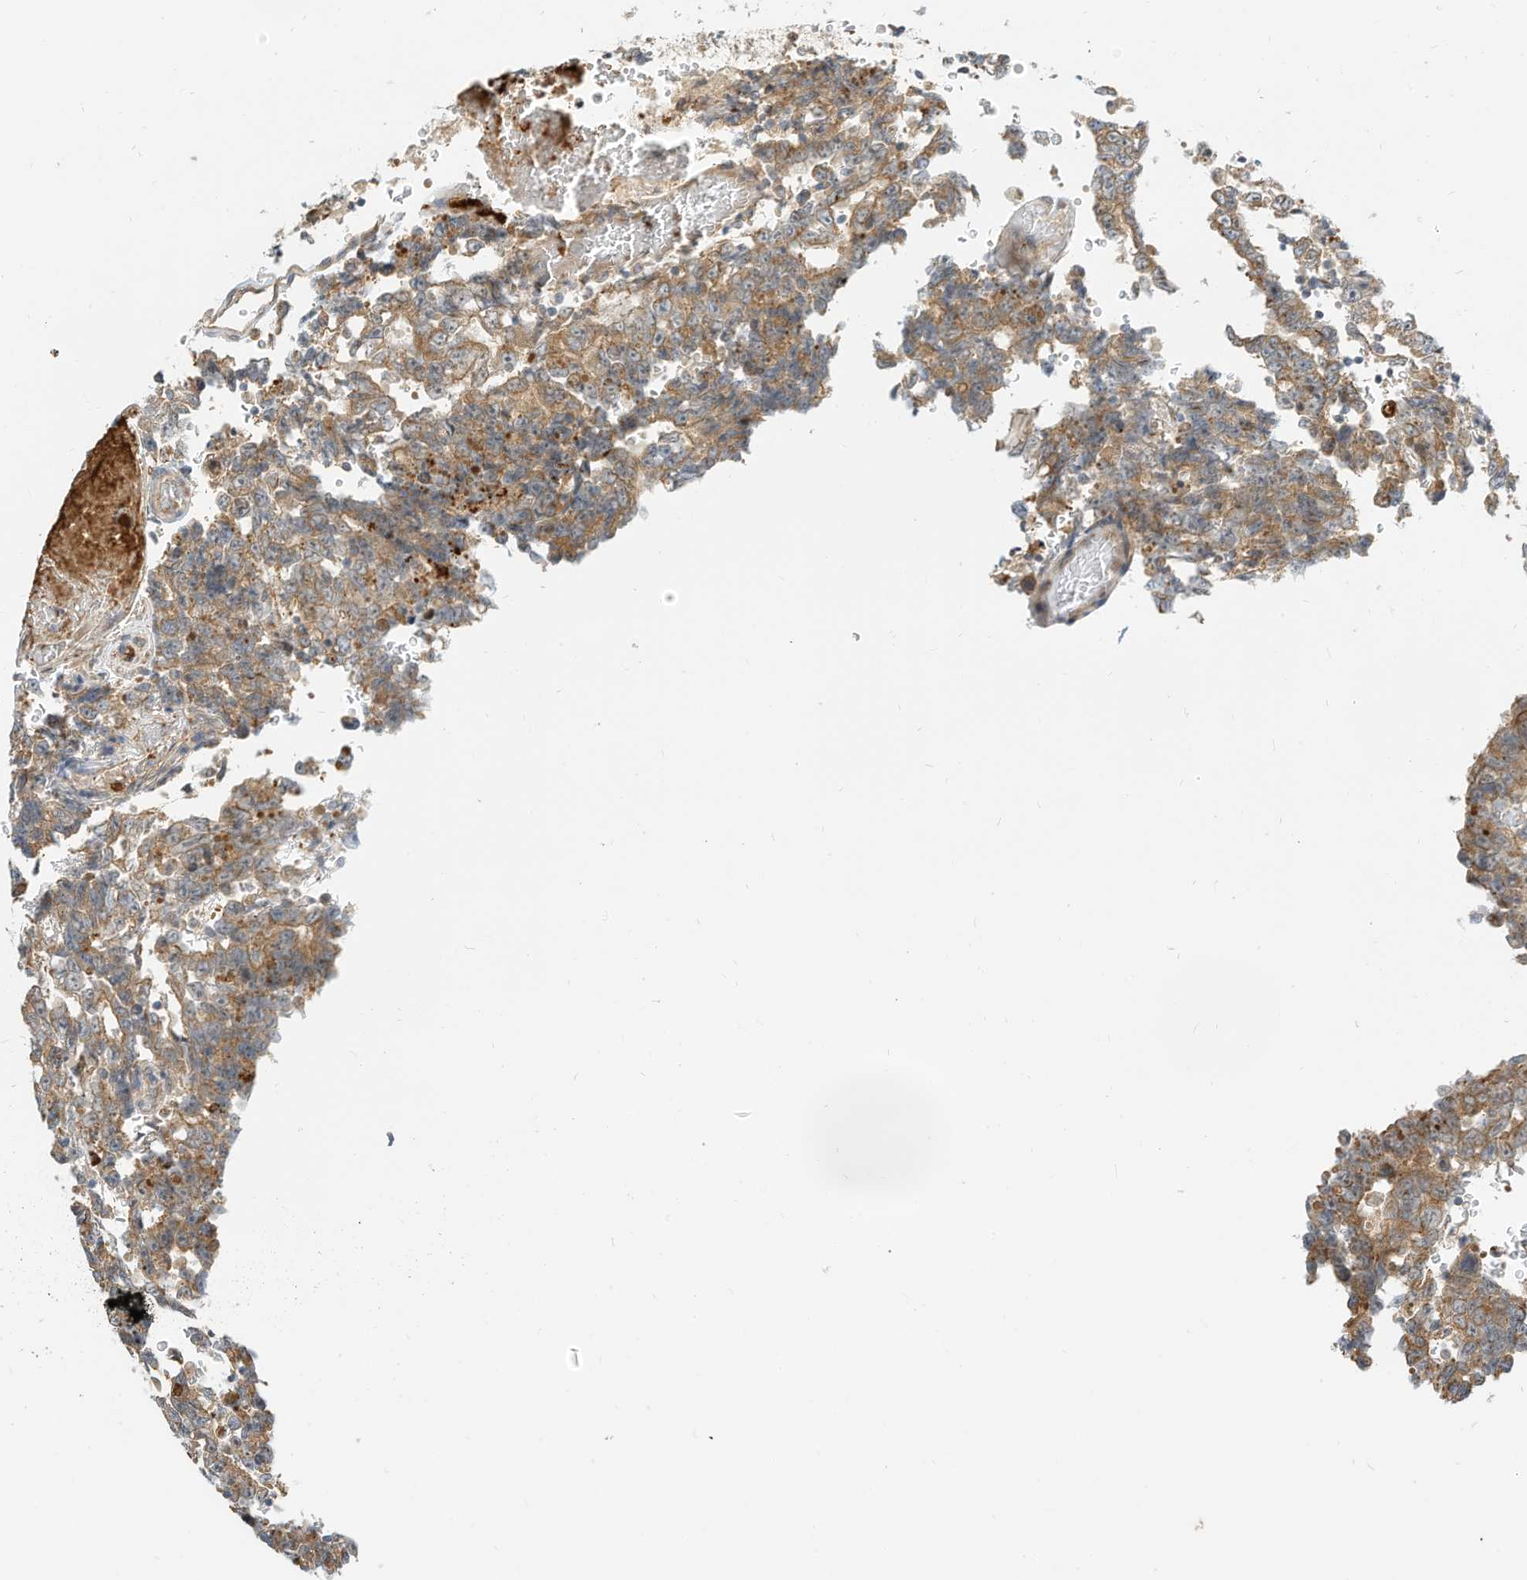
{"staining": {"intensity": "moderate", "quantity": "25%-75%", "location": "cytoplasmic/membranous"}, "tissue": "testis cancer", "cell_type": "Tumor cells", "image_type": "cancer", "snomed": [{"axis": "morphology", "description": "Carcinoma, Embryonal, NOS"}, {"axis": "topography", "description": "Testis"}], "caption": "Embryonal carcinoma (testis) tissue demonstrates moderate cytoplasmic/membranous staining in approximately 25%-75% of tumor cells, visualized by immunohistochemistry. The staining is performed using DAB brown chromogen to label protein expression. The nuclei are counter-stained blue using hematoxylin.", "gene": "OFD1", "patient": {"sex": "male", "age": 26}}